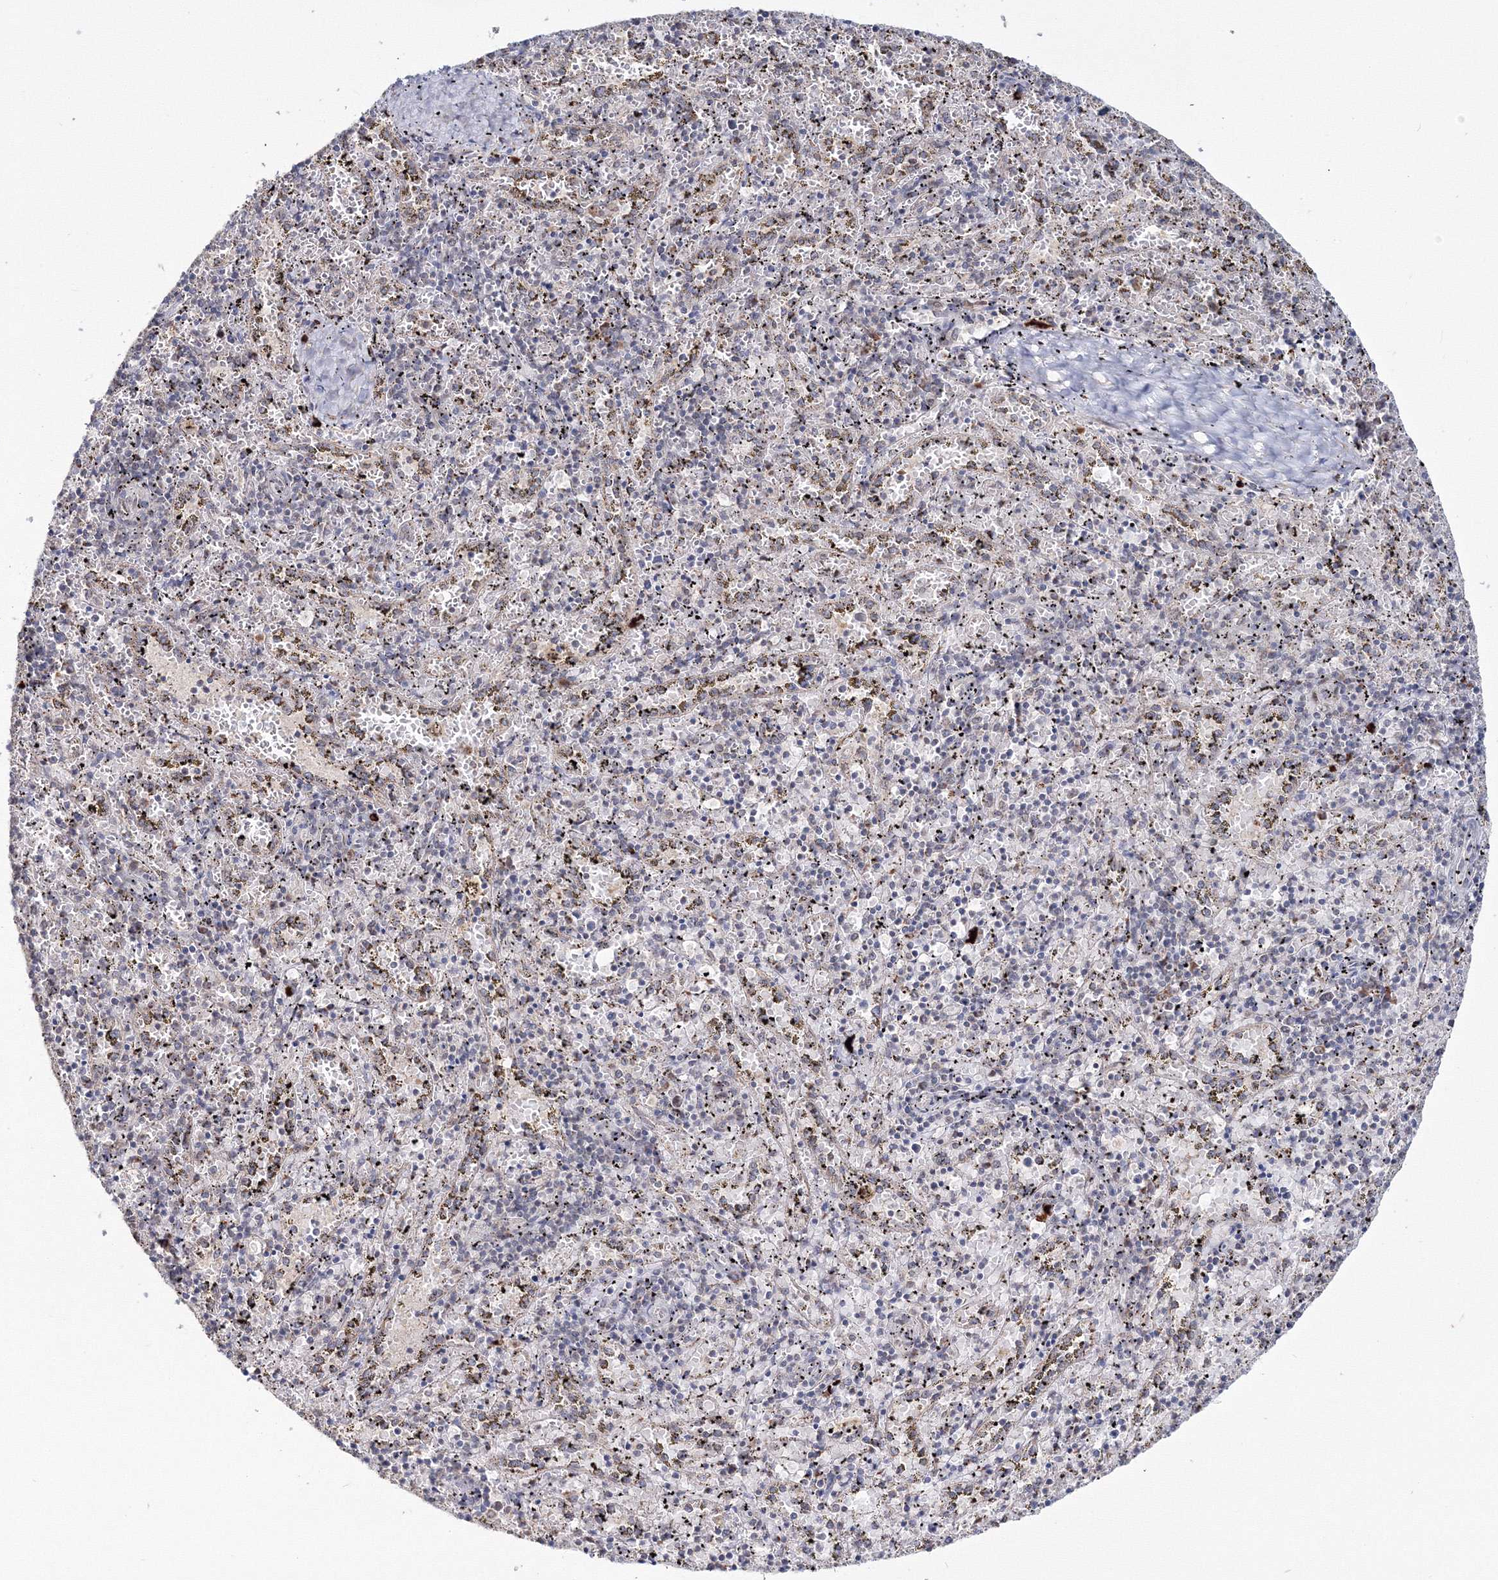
{"staining": {"intensity": "negative", "quantity": "none", "location": "none"}, "tissue": "spleen", "cell_type": "Cells in red pulp", "image_type": "normal", "snomed": [{"axis": "morphology", "description": "Normal tissue, NOS"}, {"axis": "topography", "description": "Spleen"}], "caption": "The image demonstrates no significant staining in cells in red pulp of spleen. (DAB (3,3'-diaminobenzidine) IHC, high magnification).", "gene": "PEX13", "patient": {"sex": "male", "age": 11}}